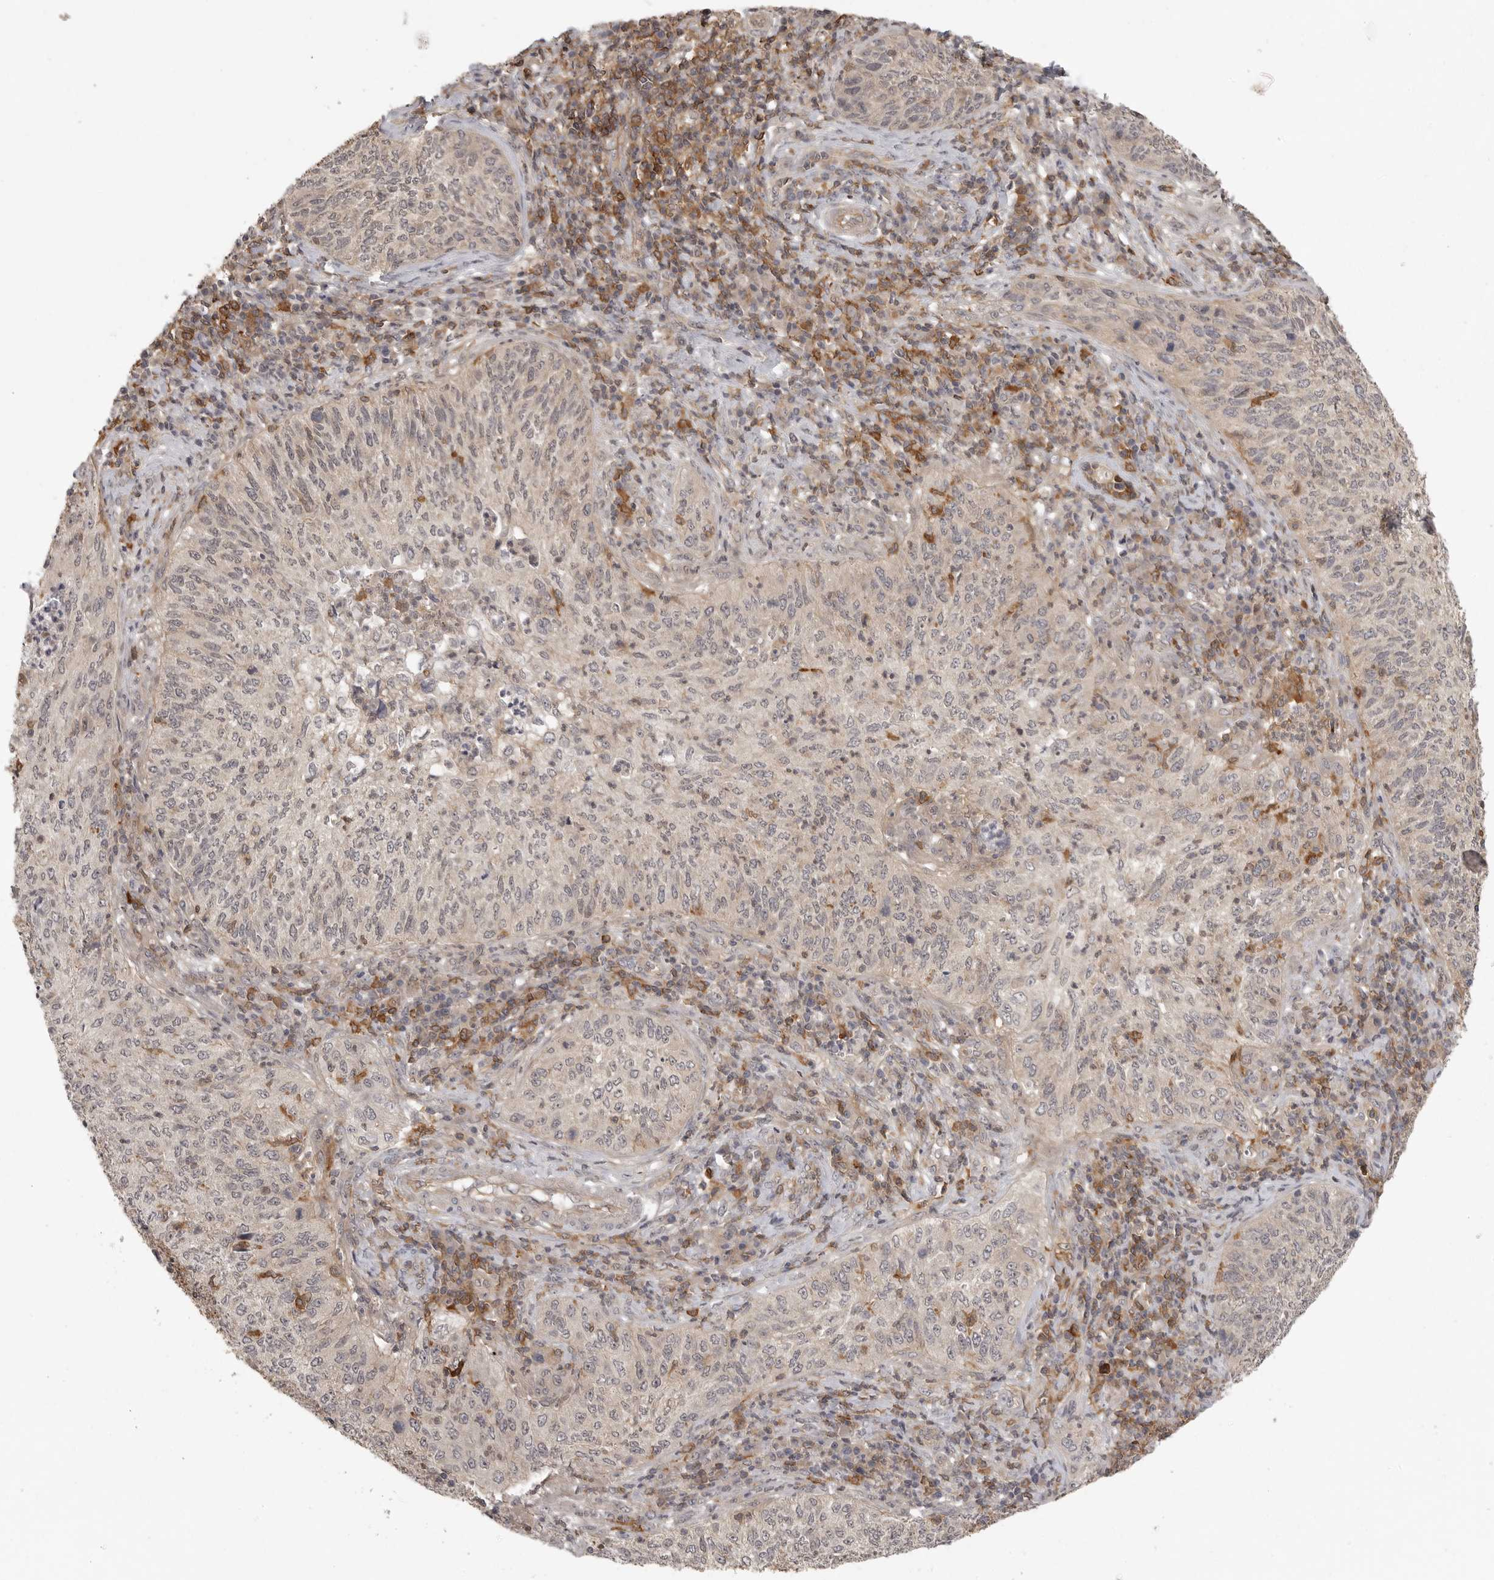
{"staining": {"intensity": "negative", "quantity": "none", "location": "none"}, "tissue": "cervical cancer", "cell_type": "Tumor cells", "image_type": "cancer", "snomed": [{"axis": "morphology", "description": "Squamous cell carcinoma, NOS"}, {"axis": "topography", "description": "Cervix"}], "caption": "Immunohistochemistry histopathology image of human cervical cancer (squamous cell carcinoma) stained for a protein (brown), which shows no expression in tumor cells. (DAB (3,3'-diaminobenzidine) IHC, high magnification).", "gene": "DBNL", "patient": {"sex": "female", "age": 30}}